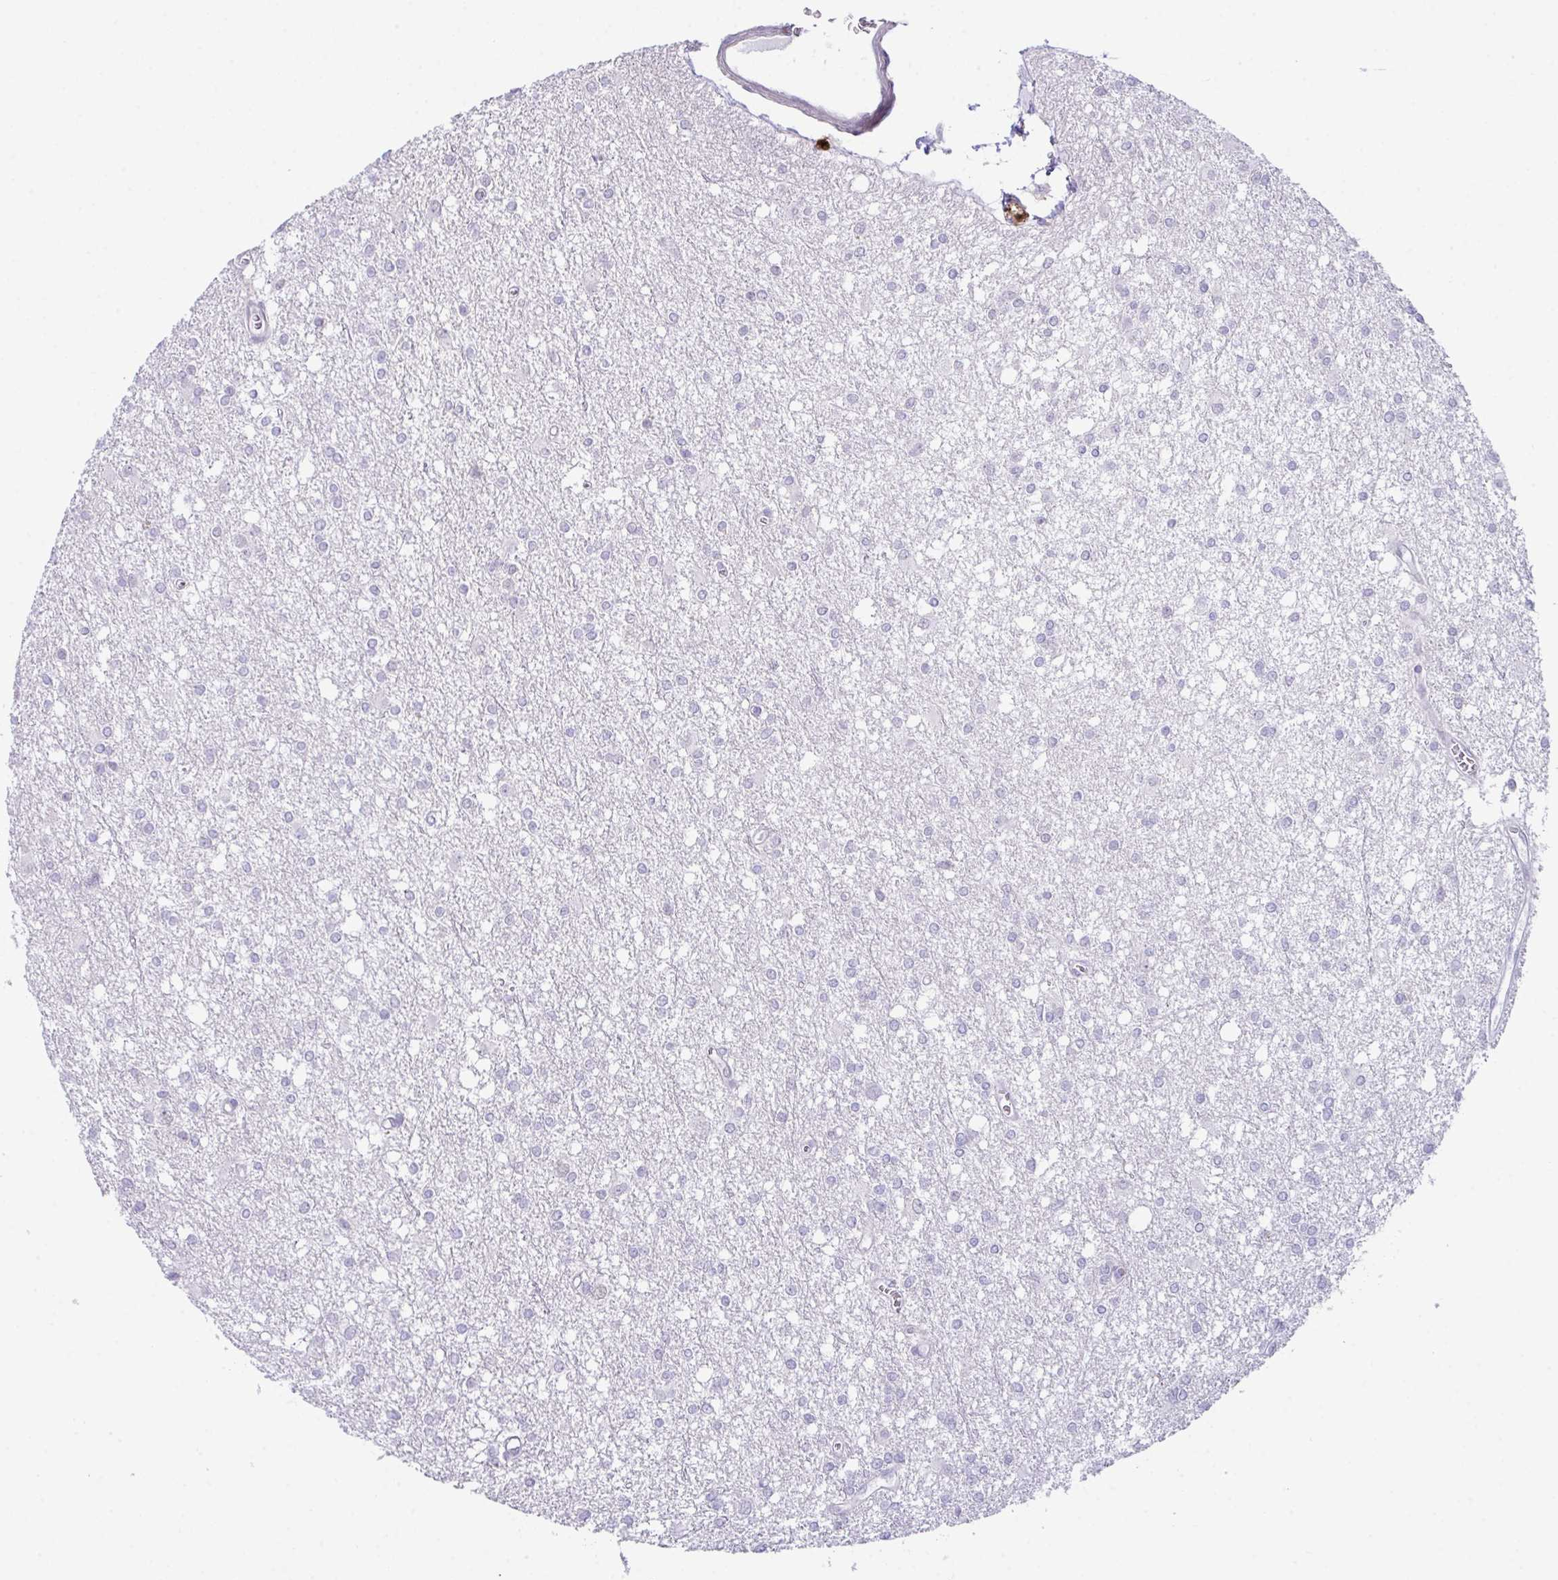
{"staining": {"intensity": "negative", "quantity": "none", "location": "none"}, "tissue": "glioma", "cell_type": "Tumor cells", "image_type": "cancer", "snomed": [{"axis": "morphology", "description": "Glioma, malignant, High grade"}, {"axis": "topography", "description": "Brain"}], "caption": "Immunohistochemistry (IHC) micrograph of neoplastic tissue: human glioma stained with DAB (3,3'-diaminobenzidine) exhibits no significant protein staining in tumor cells.", "gene": "ATP6V0D2", "patient": {"sex": "male", "age": 48}}